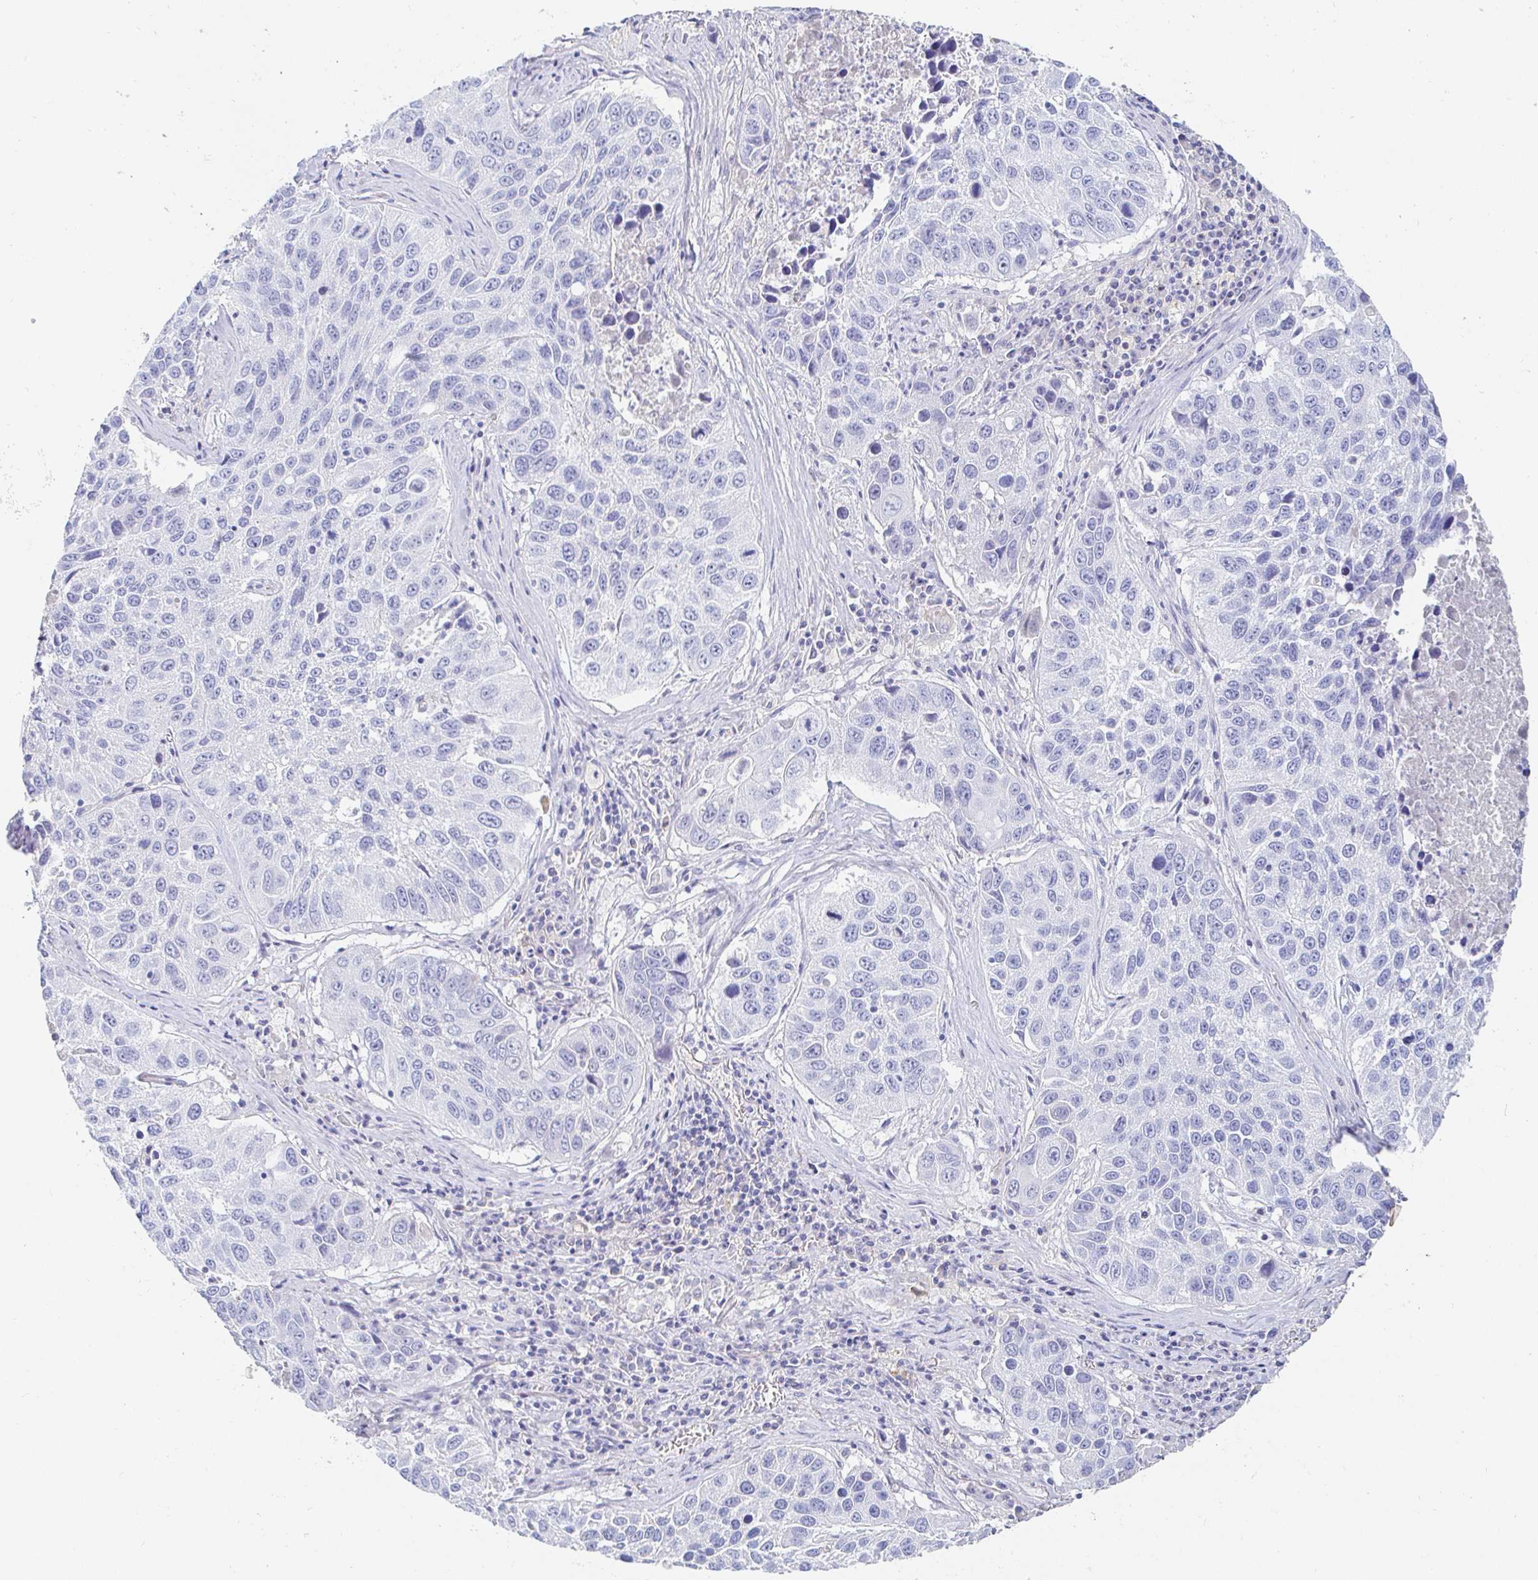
{"staining": {"intensity": "negative", "quantity": "none", "location": "none"}, "tissue": "lung cancer", "cell_type": "Tumor cells", "image_type": "cancer", "snomed": [{"axis": "morphology", "description": "Squamous cell carcinoma, NOS"}, {"axis": "topography", "description": "Lung"}], "caption": "IHC of lung cancer shows no positivity in tumor cells.", "gene": "PDE6B", "patient": {"sex": "female", "age": 61}}